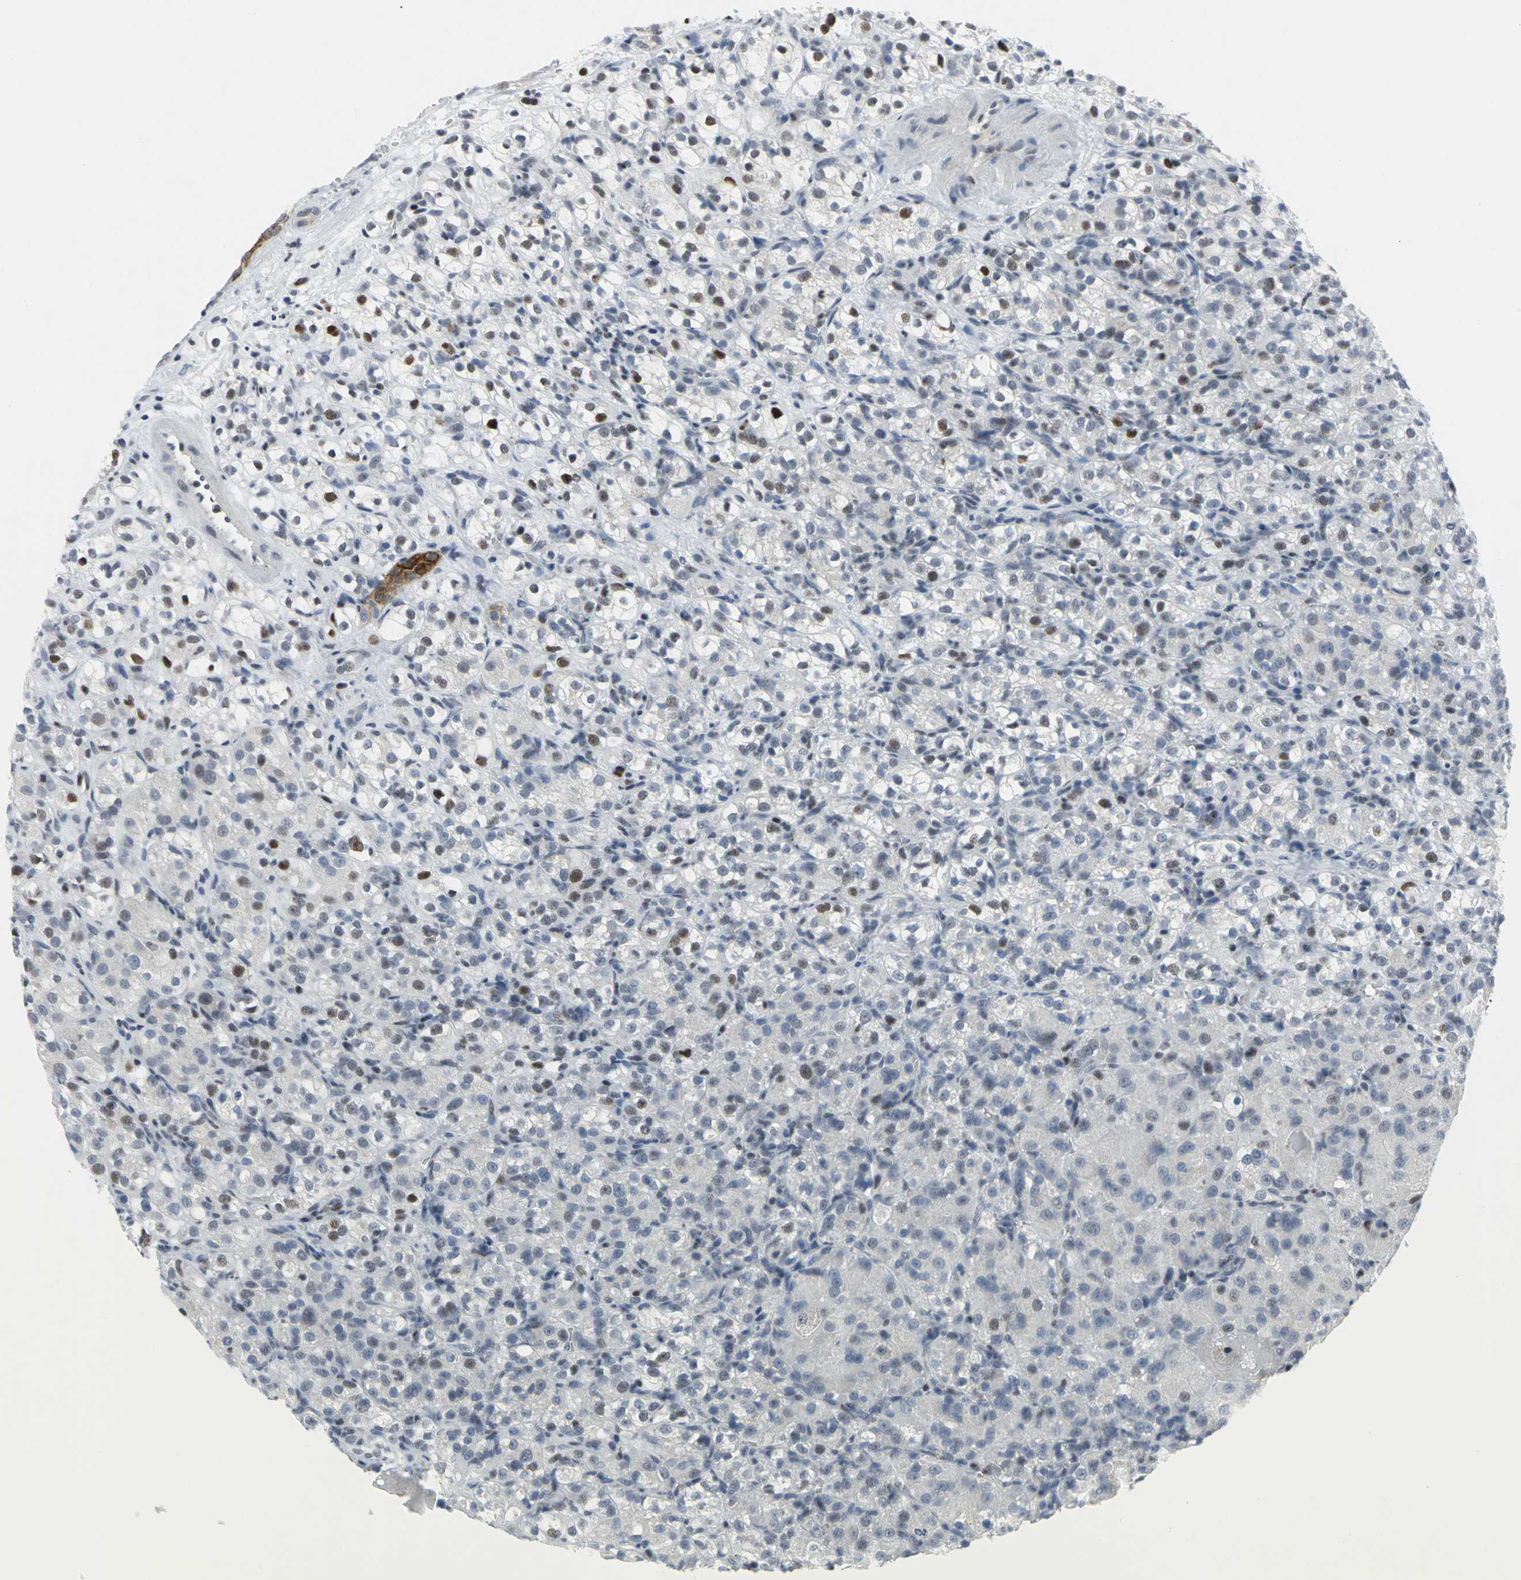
{"staining": {"intensity": "weak", "quantity": "<25%", "location": "nuclear"}, "tissue": "renal cancer", "cell_type": "Tumor cells", "image_type": "cancer", "snomed": [{"axis": "morphology", "description": "Normal tissue, NOS"}, {"axis": "morphology", "description": "Adenocarcinoma, NOS"}, {"axis": "topography", "description": "Kidney"}], "caption": "Immunohistochemical staining of renal adenocarcinoma shows no significant positivity in tumor cells.", "gene": "RPA1", "patient": {"sex": "male", "age": 61}}